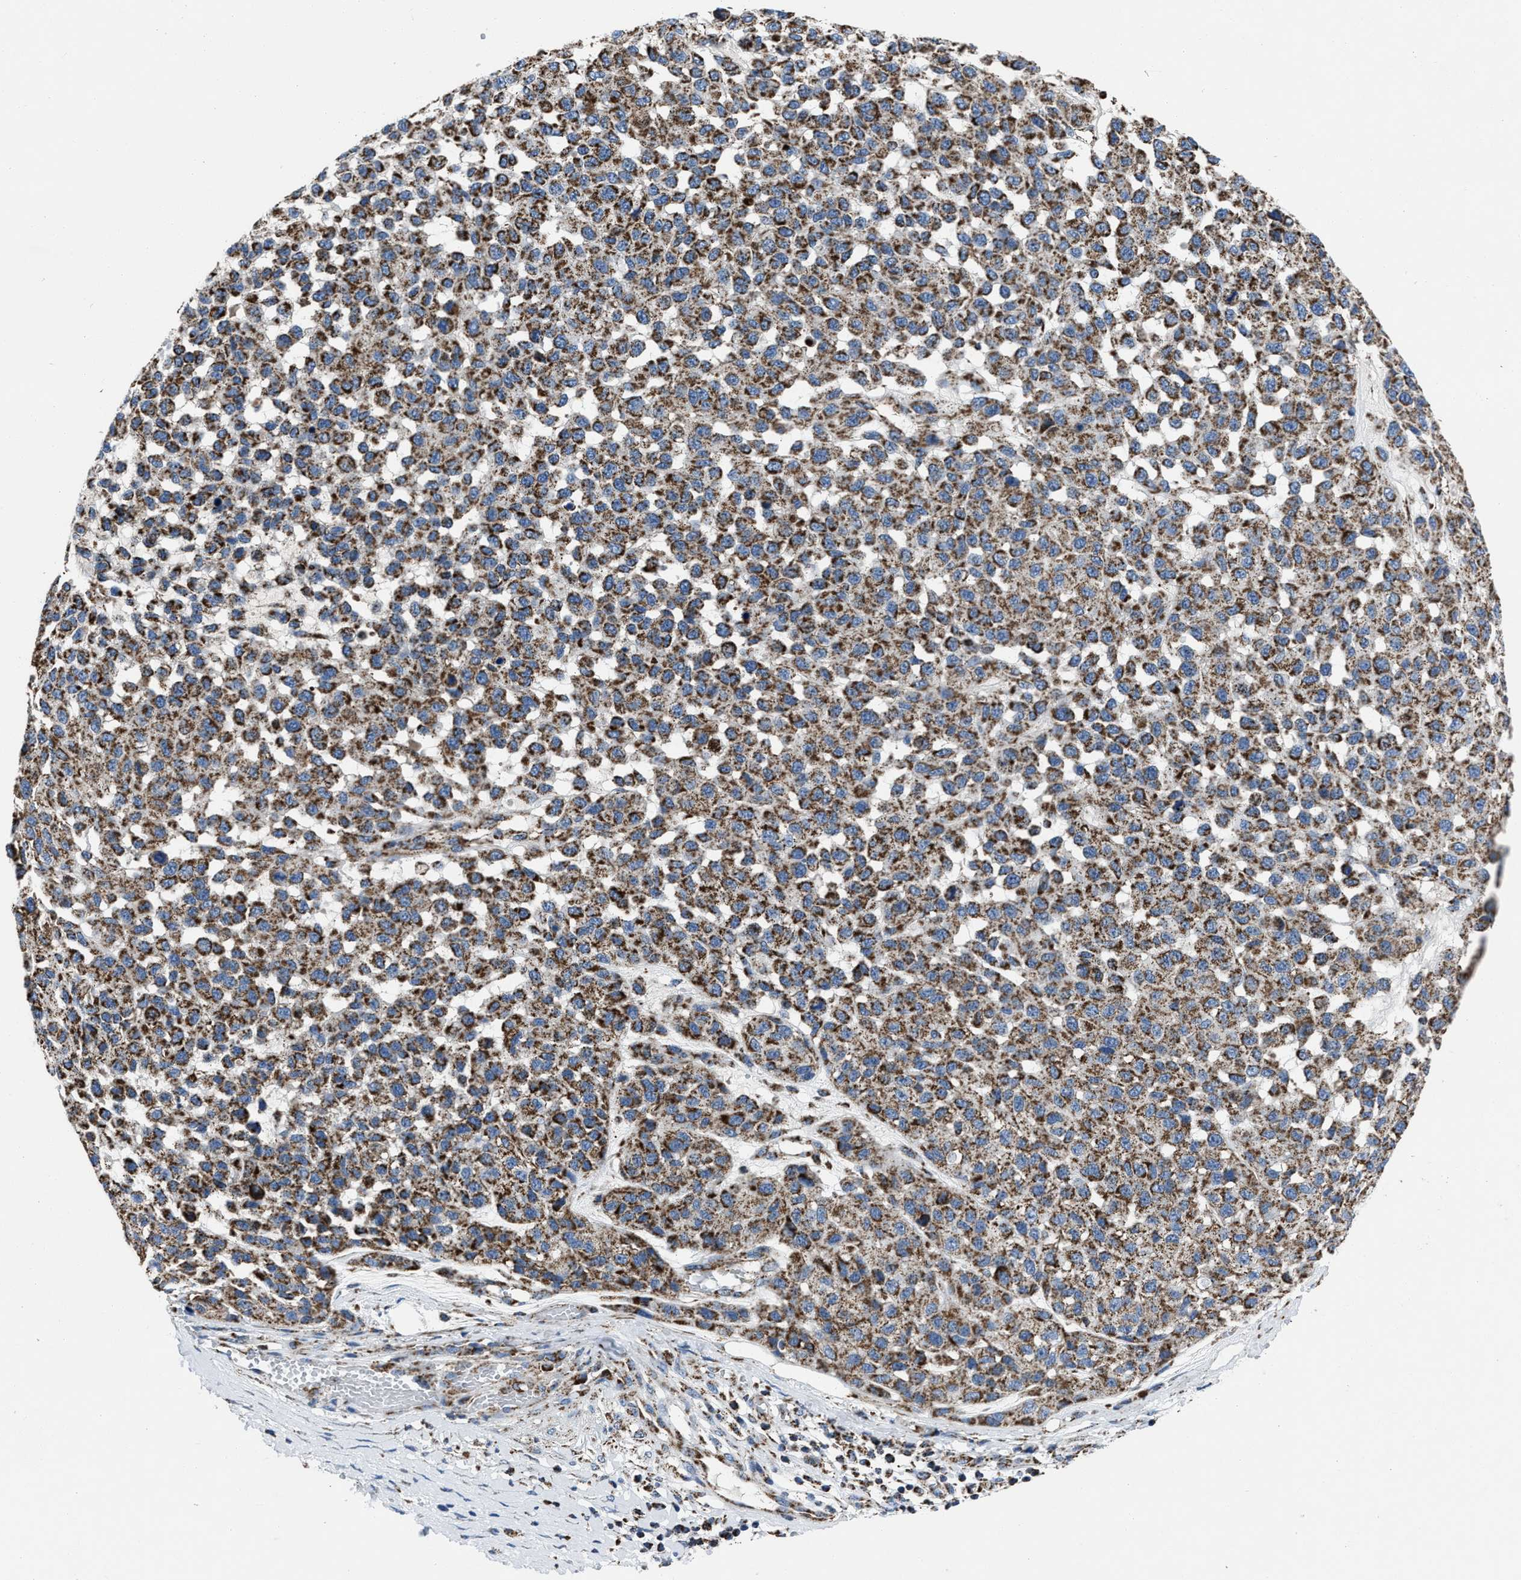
{"staining": {"intensity": "moderate", "quantity": ">75%", "location": "cytoplasmic/membranous"}, "tissue": "melanoma", "cell_type": "Tumor cells", "image_type": "cancer", "snomed": [{"axis": "morphology", "description": "Malignant melanoma, NOS"}, {"axis": "topography", "description": "Skin"}], "caption": "Malignant melanoma tissue exhibits moderate cytoplasmic/membranous expression in about >75% of tumor cells", "gene": "NSD3", "patient": {"sex": "male", "age": 62}}